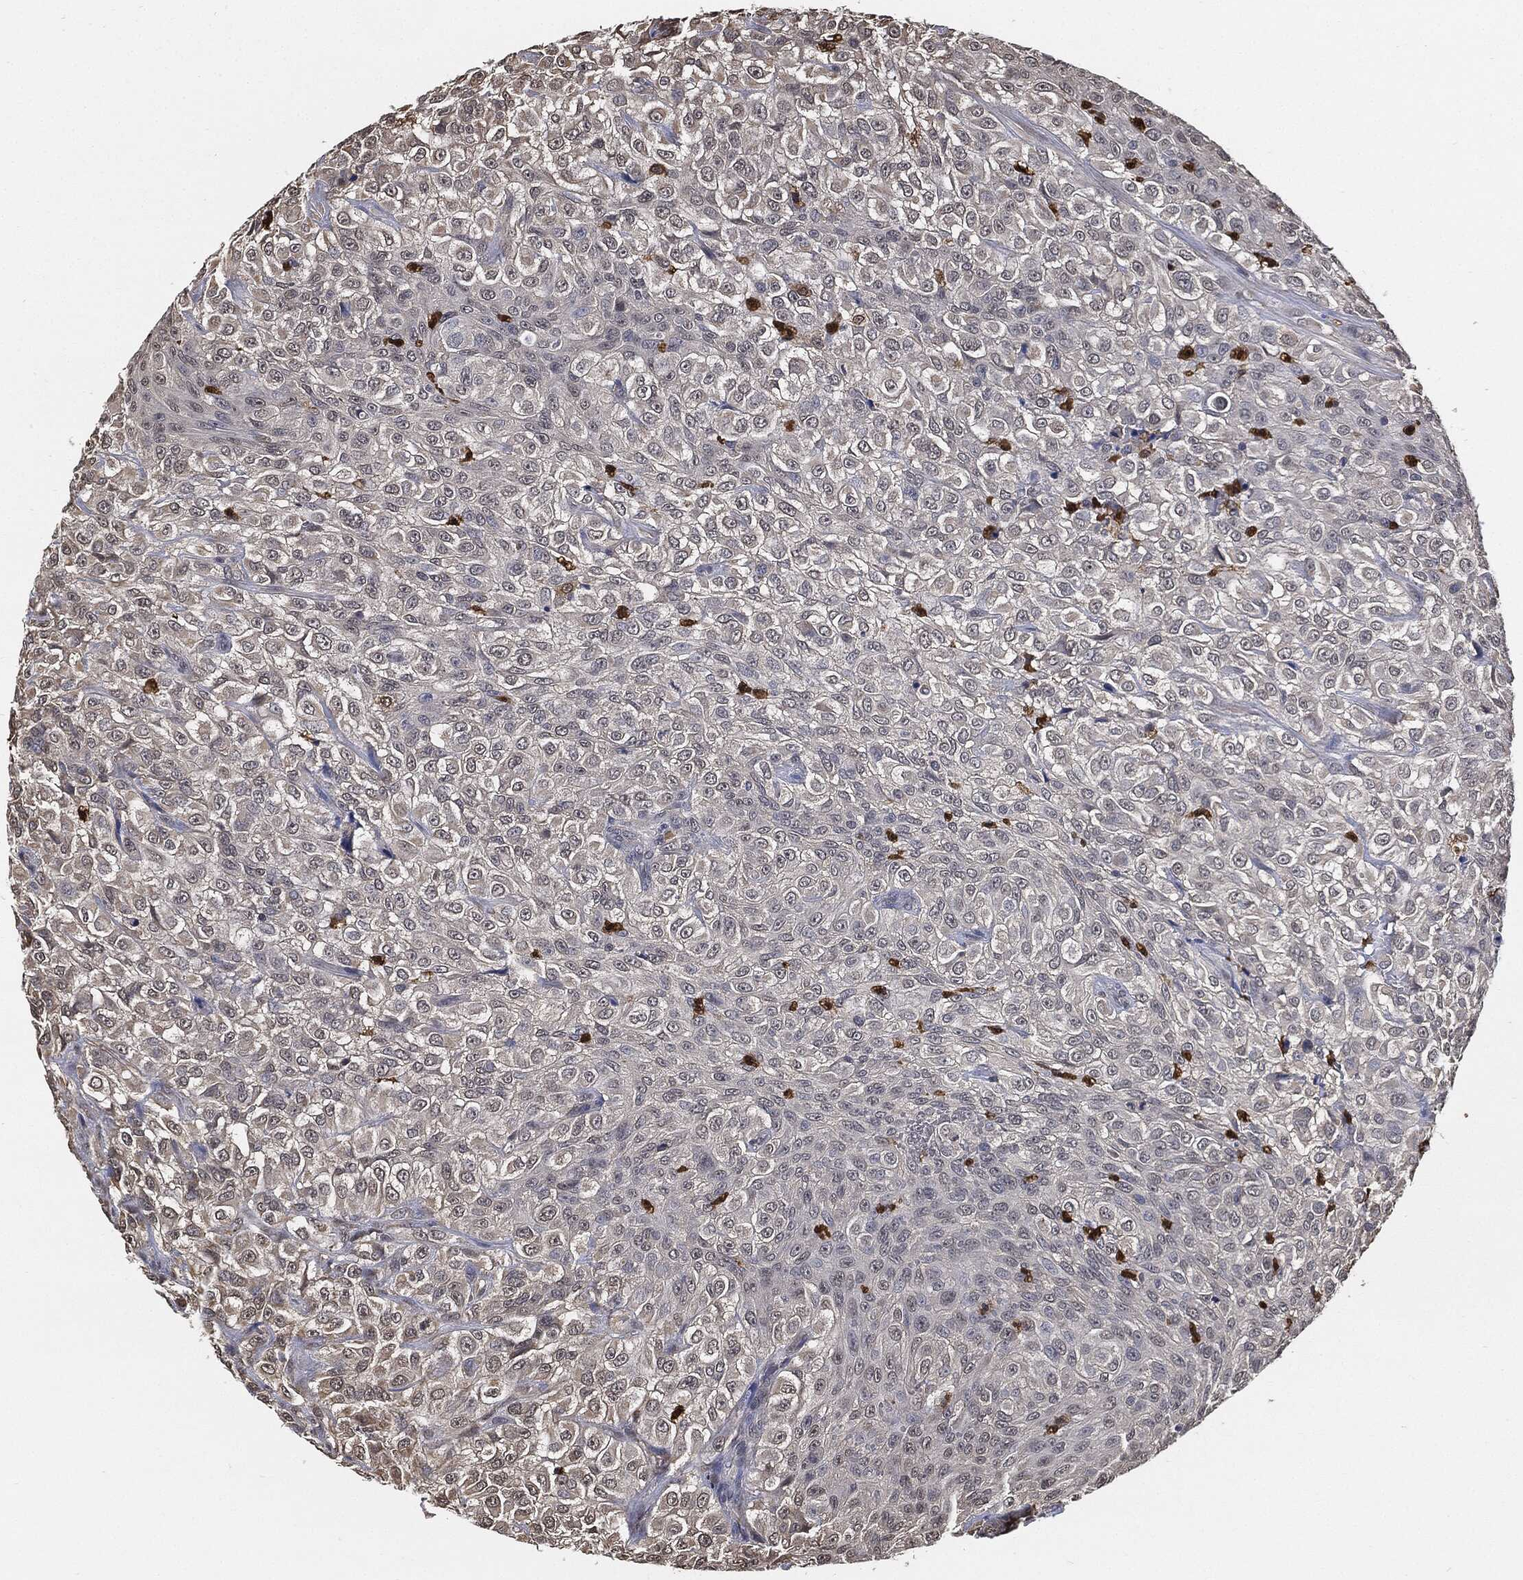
{"staining": {"intensity": "negative", "quantity": "none", "location": "none"}, "tissue": "urothelial cancer", "cell_type": "Tumor cells", "image_type": "cancer", "snomed": [{"axis": "morphology", "description": "Urothelial carcinoma, High grade"}, {"axis": "topography", "description": "Urinary bladder"}], "caption": "Micrograph shows no protein staining in tumor cells of urothelial cancer tissue.", "gene": "S100A9", "patient": {"sex": "male", "age": 56}}